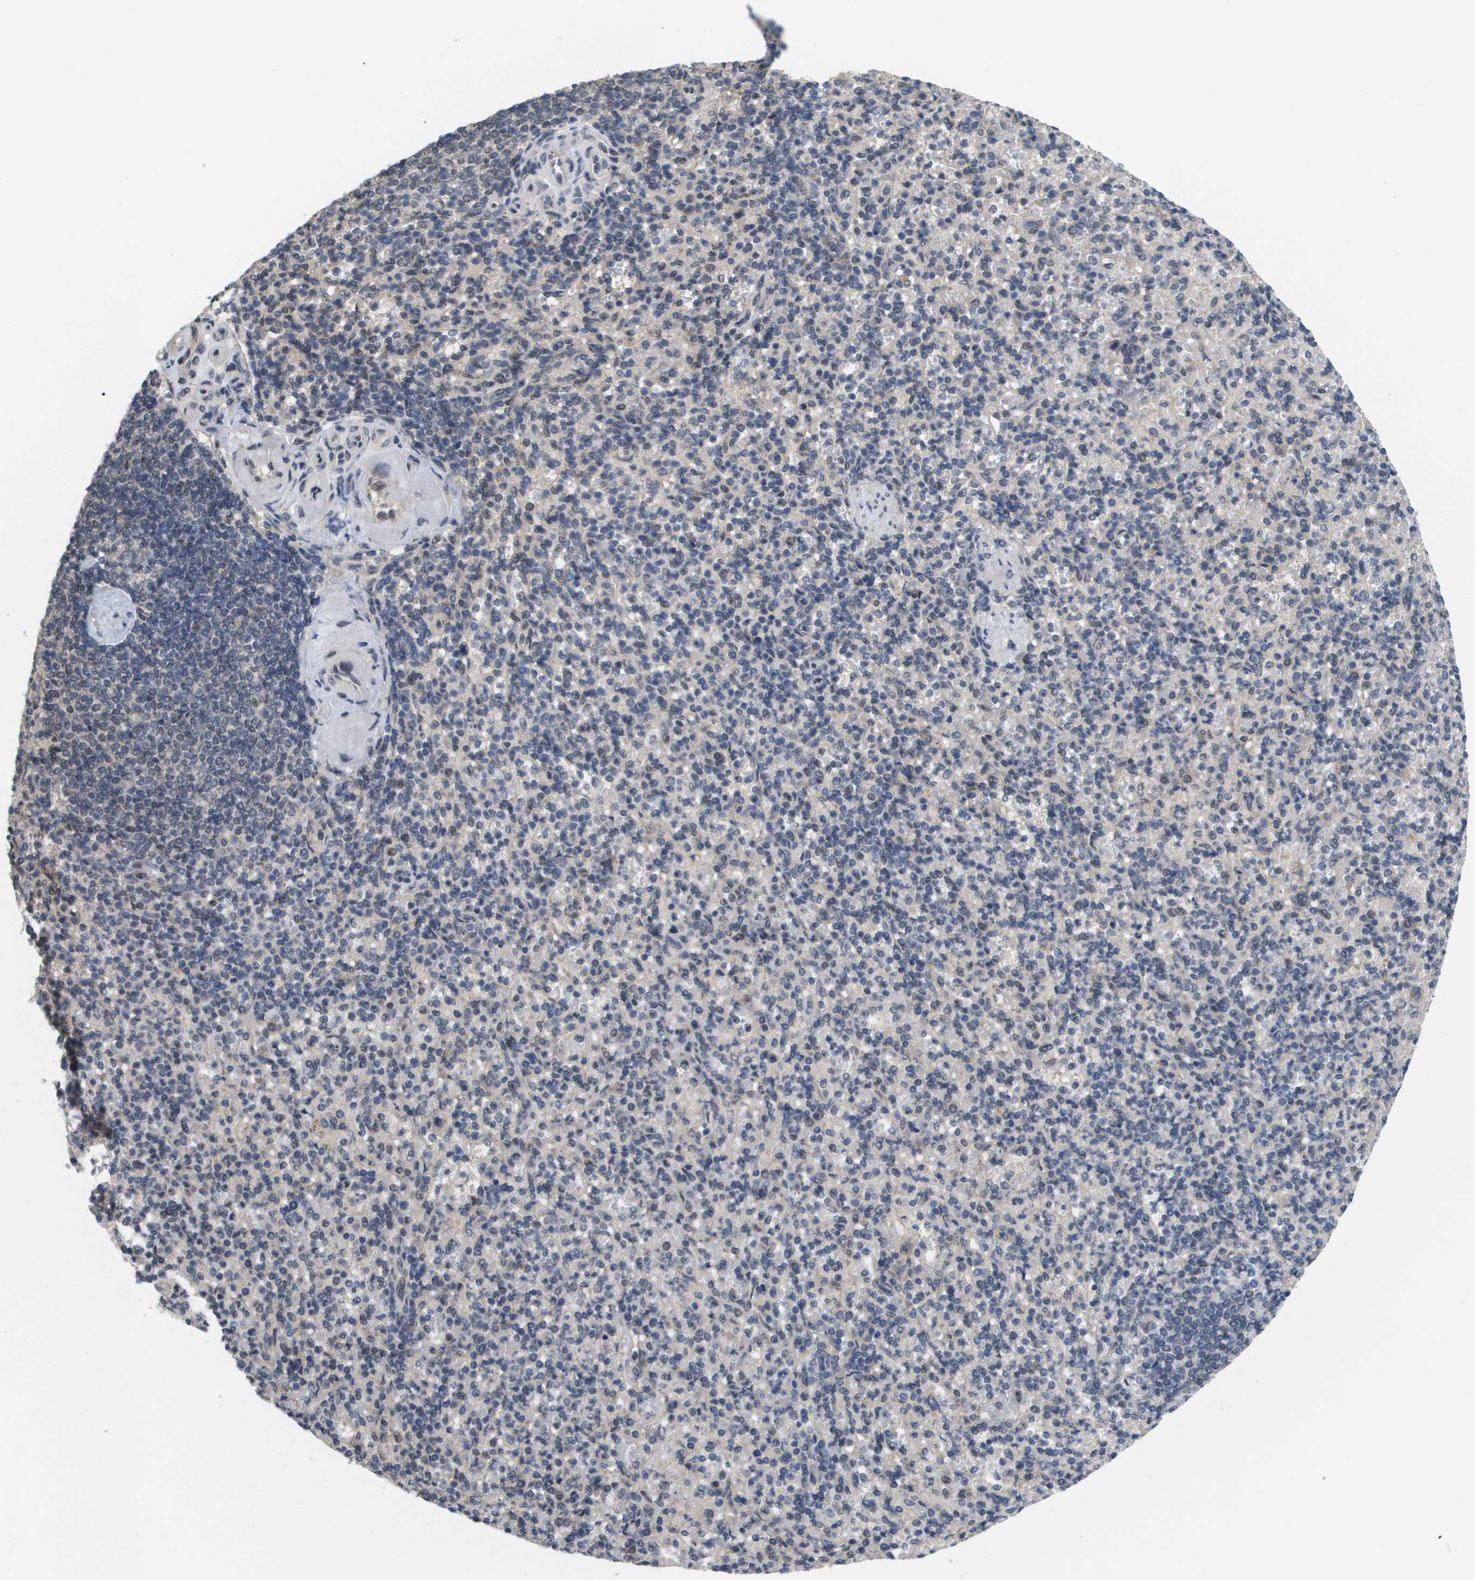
{"staining": {"intensity": "weak", "quantity": "<25%", "location": "cytoplasmic/membranous,nuclear"}, "tissue": "spleen", "cell_type": "Cells in red pulp", "image_type": "normal", "snomed": [{"axis": "morphology", "description": "Normal tissue, NOS"}, {"axis": "topography", "description": "Spleen"}], "caption": "Protein analysis of unremarkable spleen displays no significant expression in cells in red pulp.", "gene": "AMBRA1", "patient": {"sex": "female", "age": 74}}